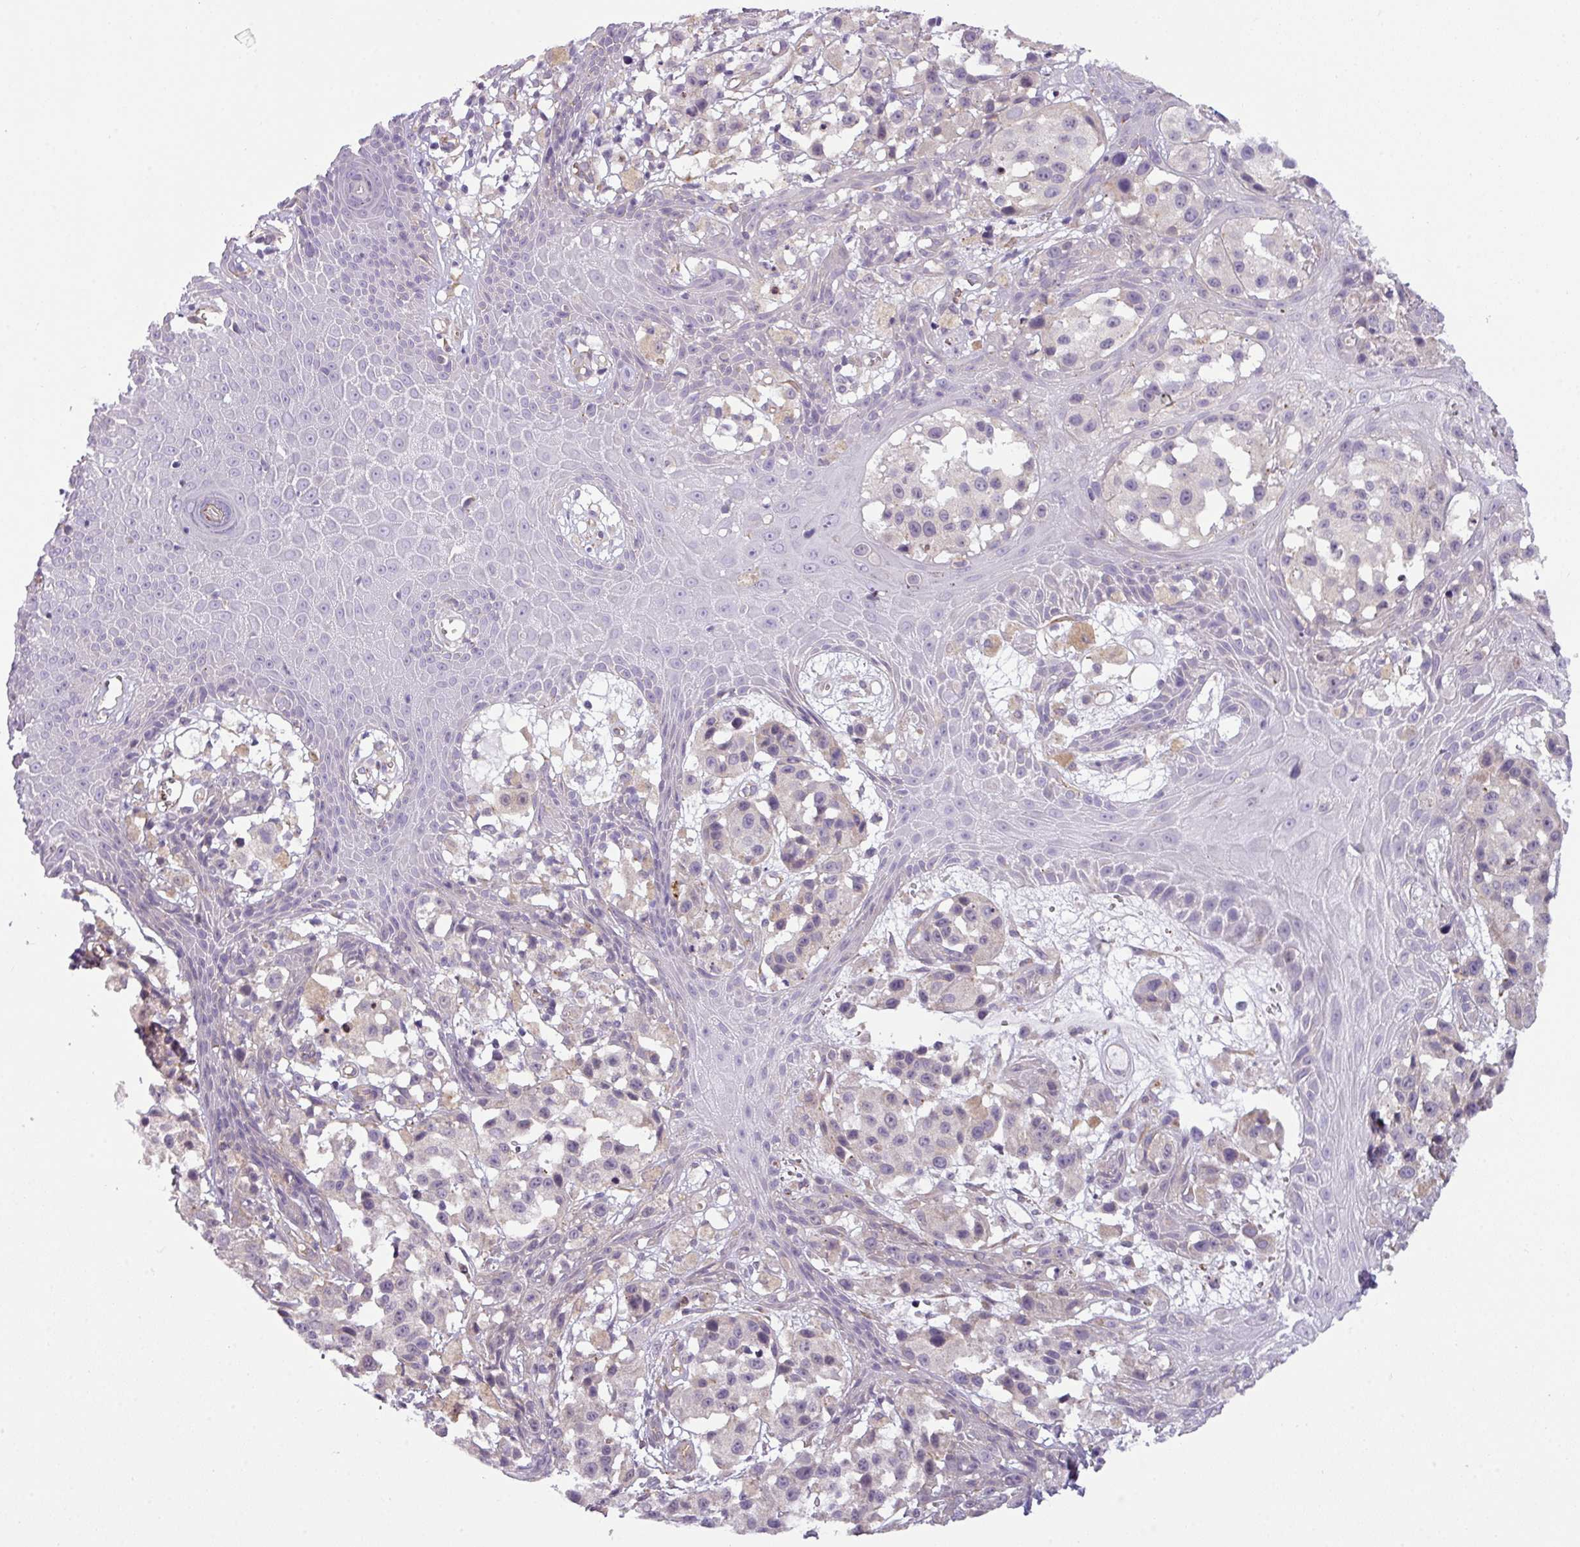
{"staining": {"intensity": "negative", "quantity": "none", "location": "none"}, "tissue": "melanoma", "cell_type": "Tumor cells", "image_type": "cancer", "snomed": [{"axis": "morphology", "description": "Malignant melanoma, NOS"}, {"axis": "topography", "description": "Skin"}], "caption": "Protein analysis of malignant melanoma exhibits no significant expression in tumor cells.", "gene": "BUD23", "patient": {"sex": "male", "age": 39}}